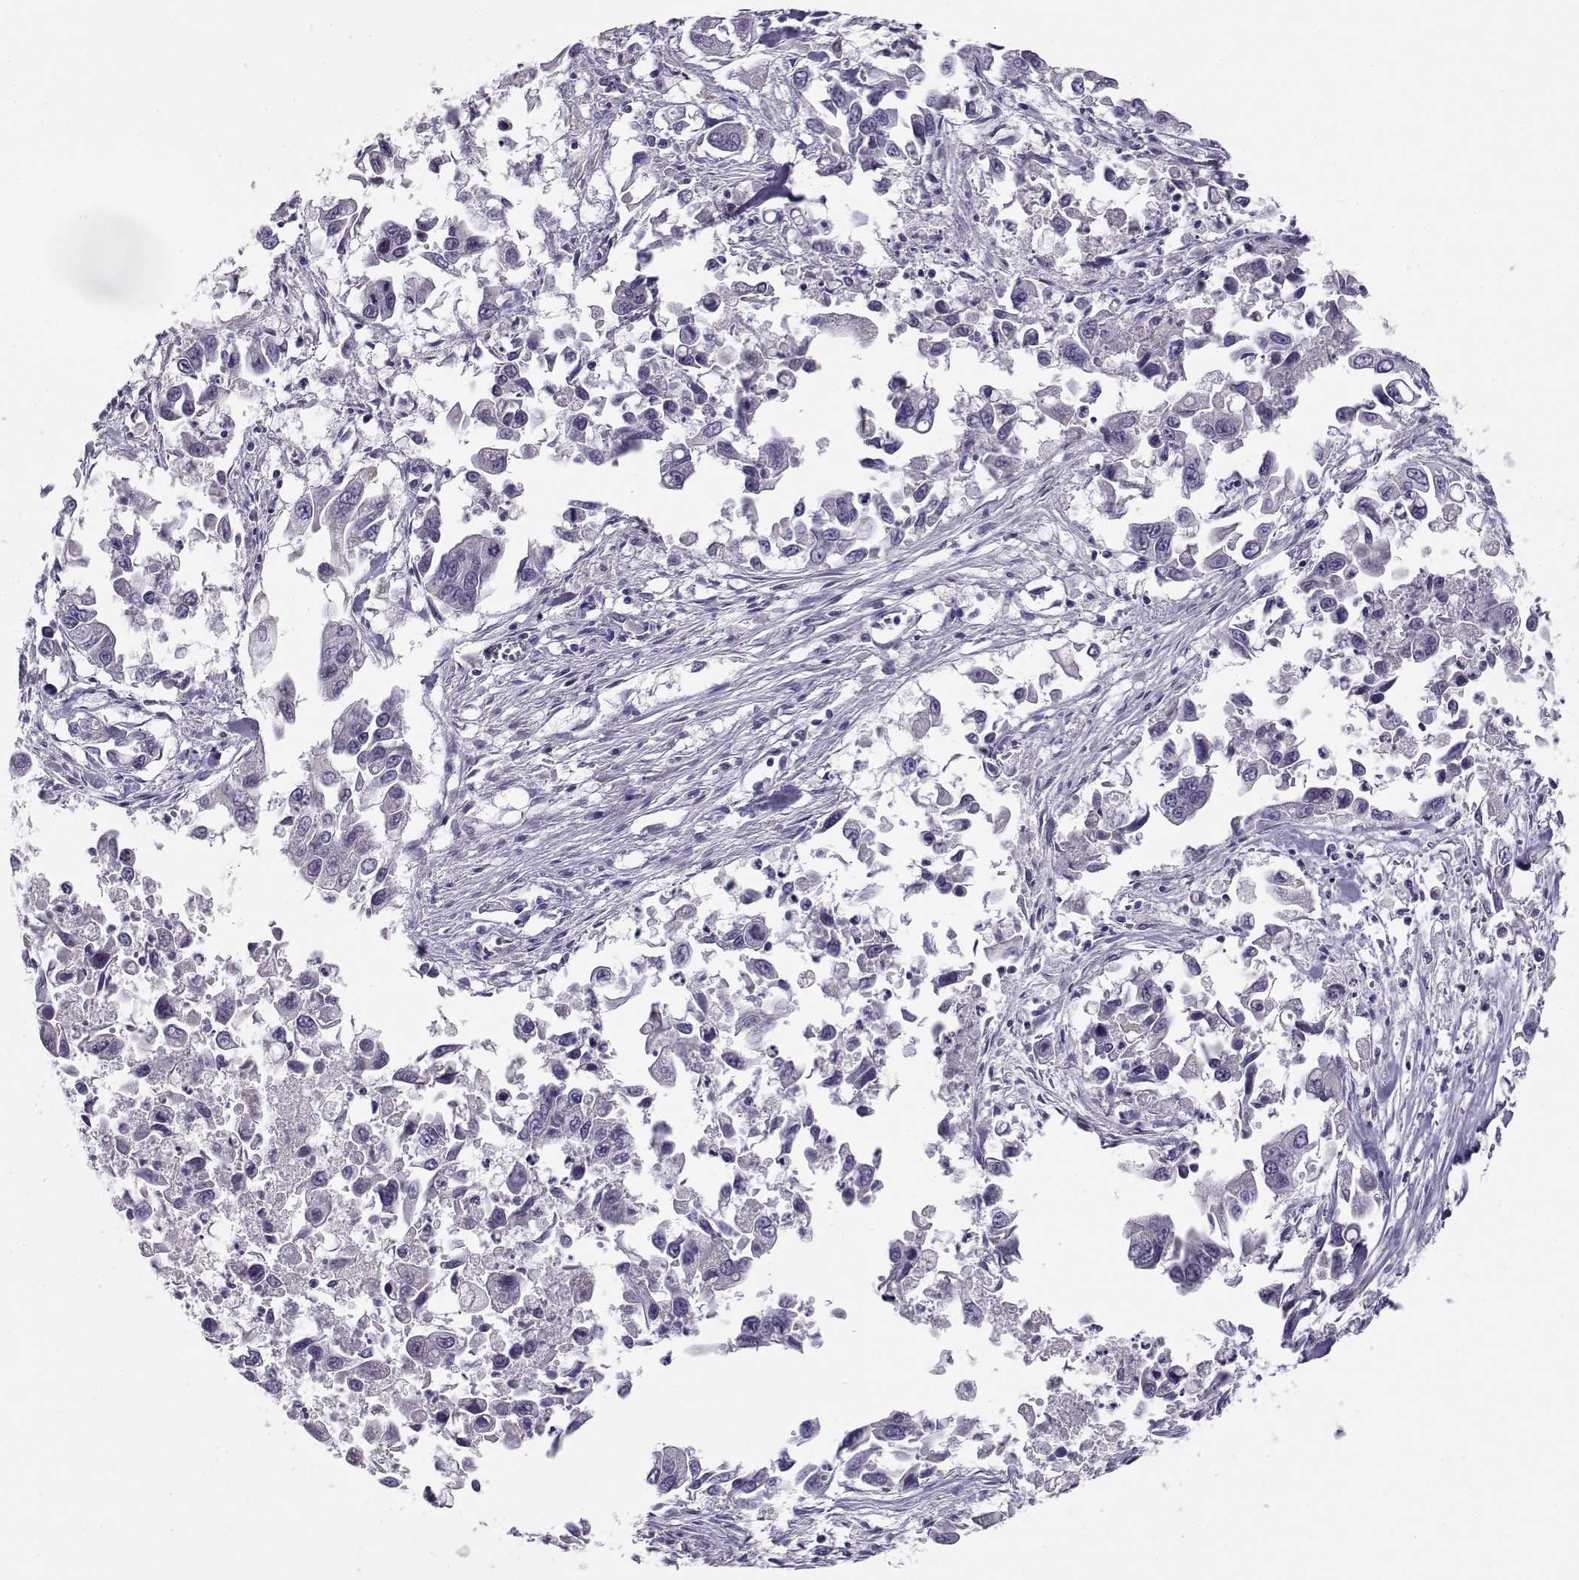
{"staining": {"intensity": "negative", "quantity": "none", "location": "none"}, "tissue": "pancreatic cancer", "cell_type": "Tumor cells", "image_type": "cancer", "snomed": [{"axis": "morphology", "description": "Adenocarcinoma, NOS"}, {"axis": "topography", "description": "Pancreas"}], "caption": "Pancreatic adenocarcinoma was stained to show a protein in brown. There is no significant expression in tumor cells.", "gene": "C16orf86", "patient": {"sex": "female", "age": 83}}